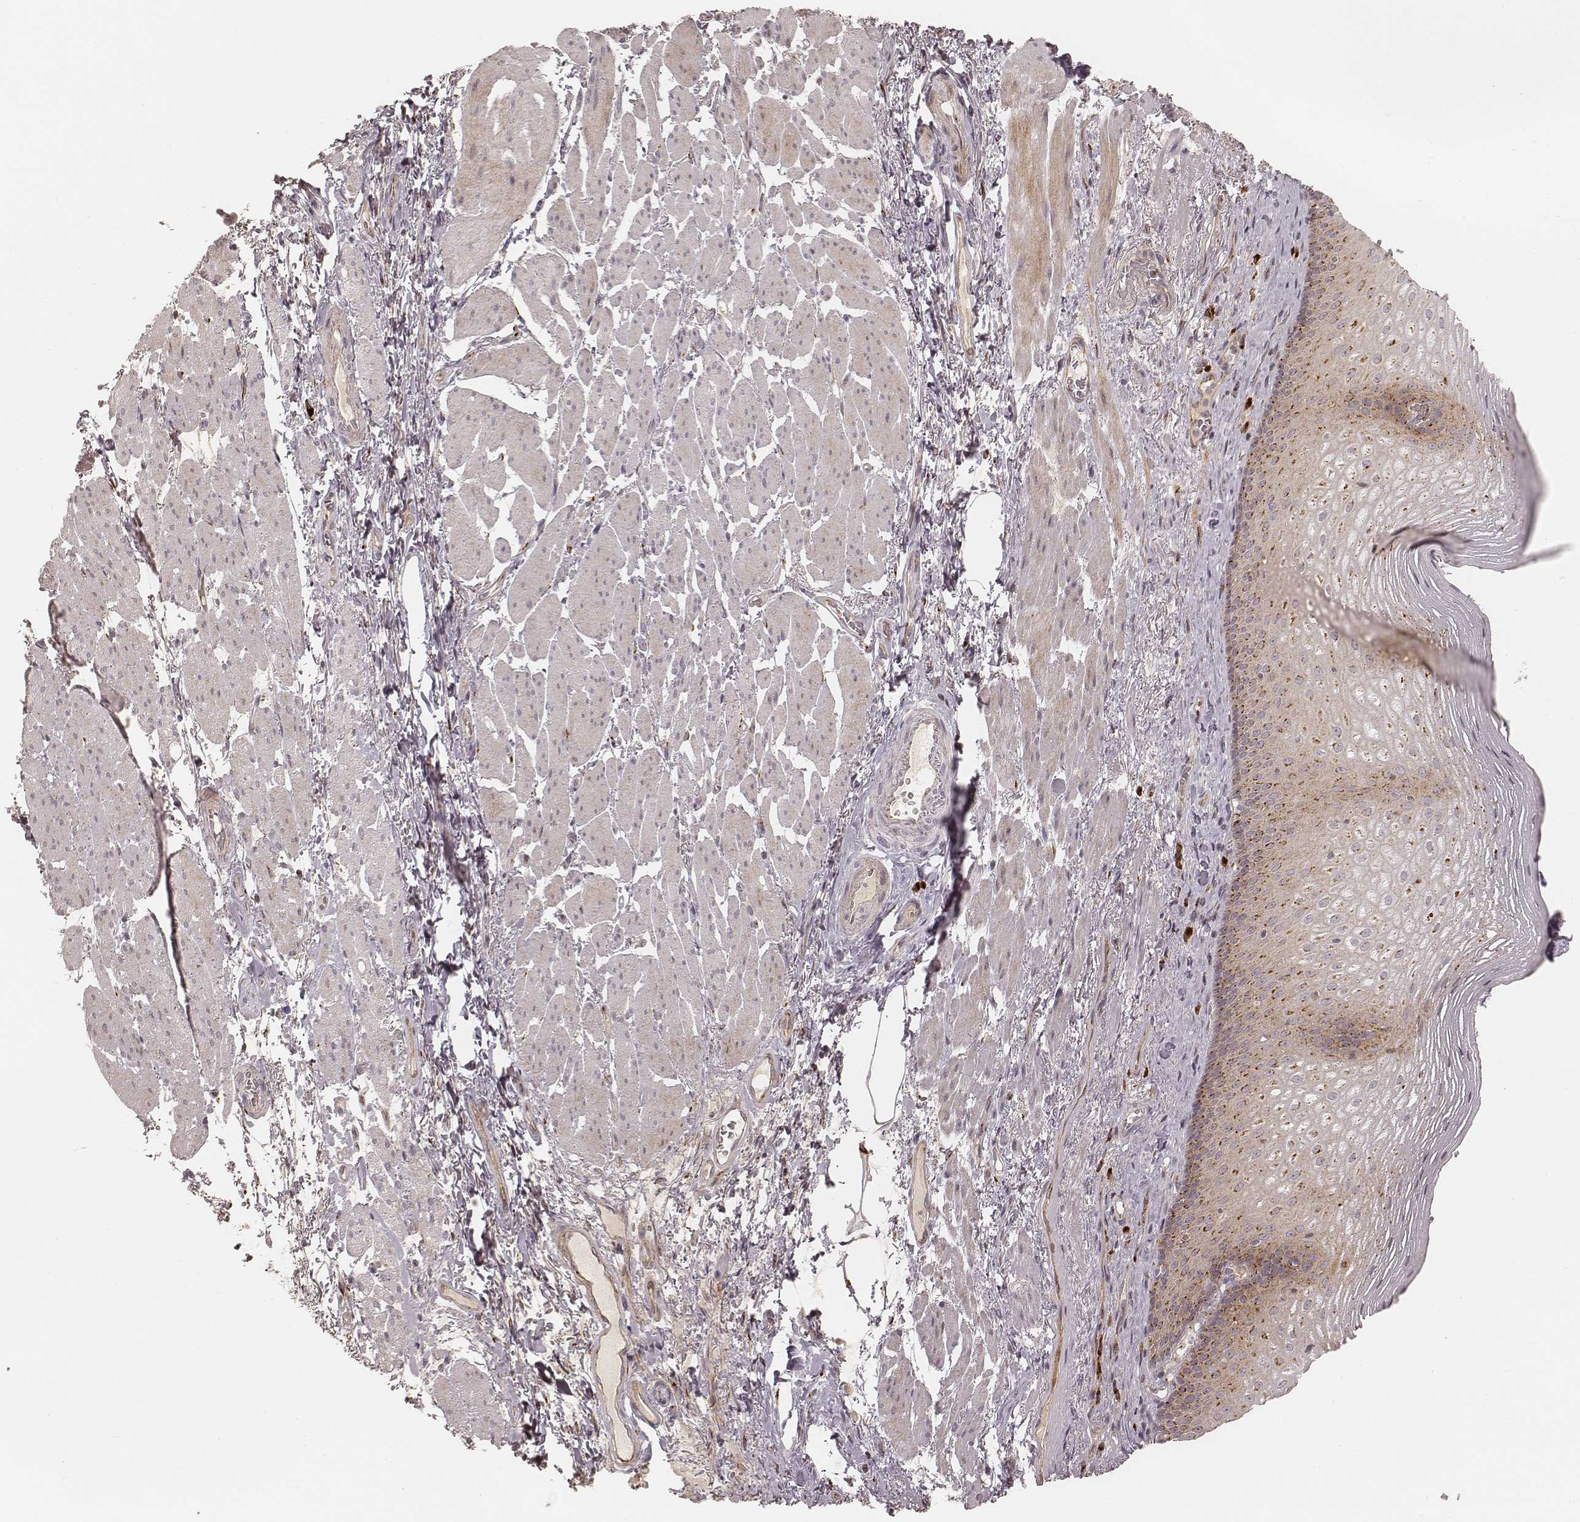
{"staining": {"intensity": "moderate", "quantity": "25%-75%", "location": "cytoplasmic/membranous"}, "tissue": "esophagus", "cell_type": "Squamous epithelial cells", "image_type": "normal", "snomed": [{"axis": "morphology", "description": "Normal tissue, NOS"}, {"axis": "topography", "description": "Esophagus"}], "caption": "Protein analysis of normal esophagus exhibits moderate cytoplasmic/membranous expression in approximately 25%-75% of squamous epithelial cells.", "gene": "GORASP2", "patient": {"sex": "male", "age": 76}}